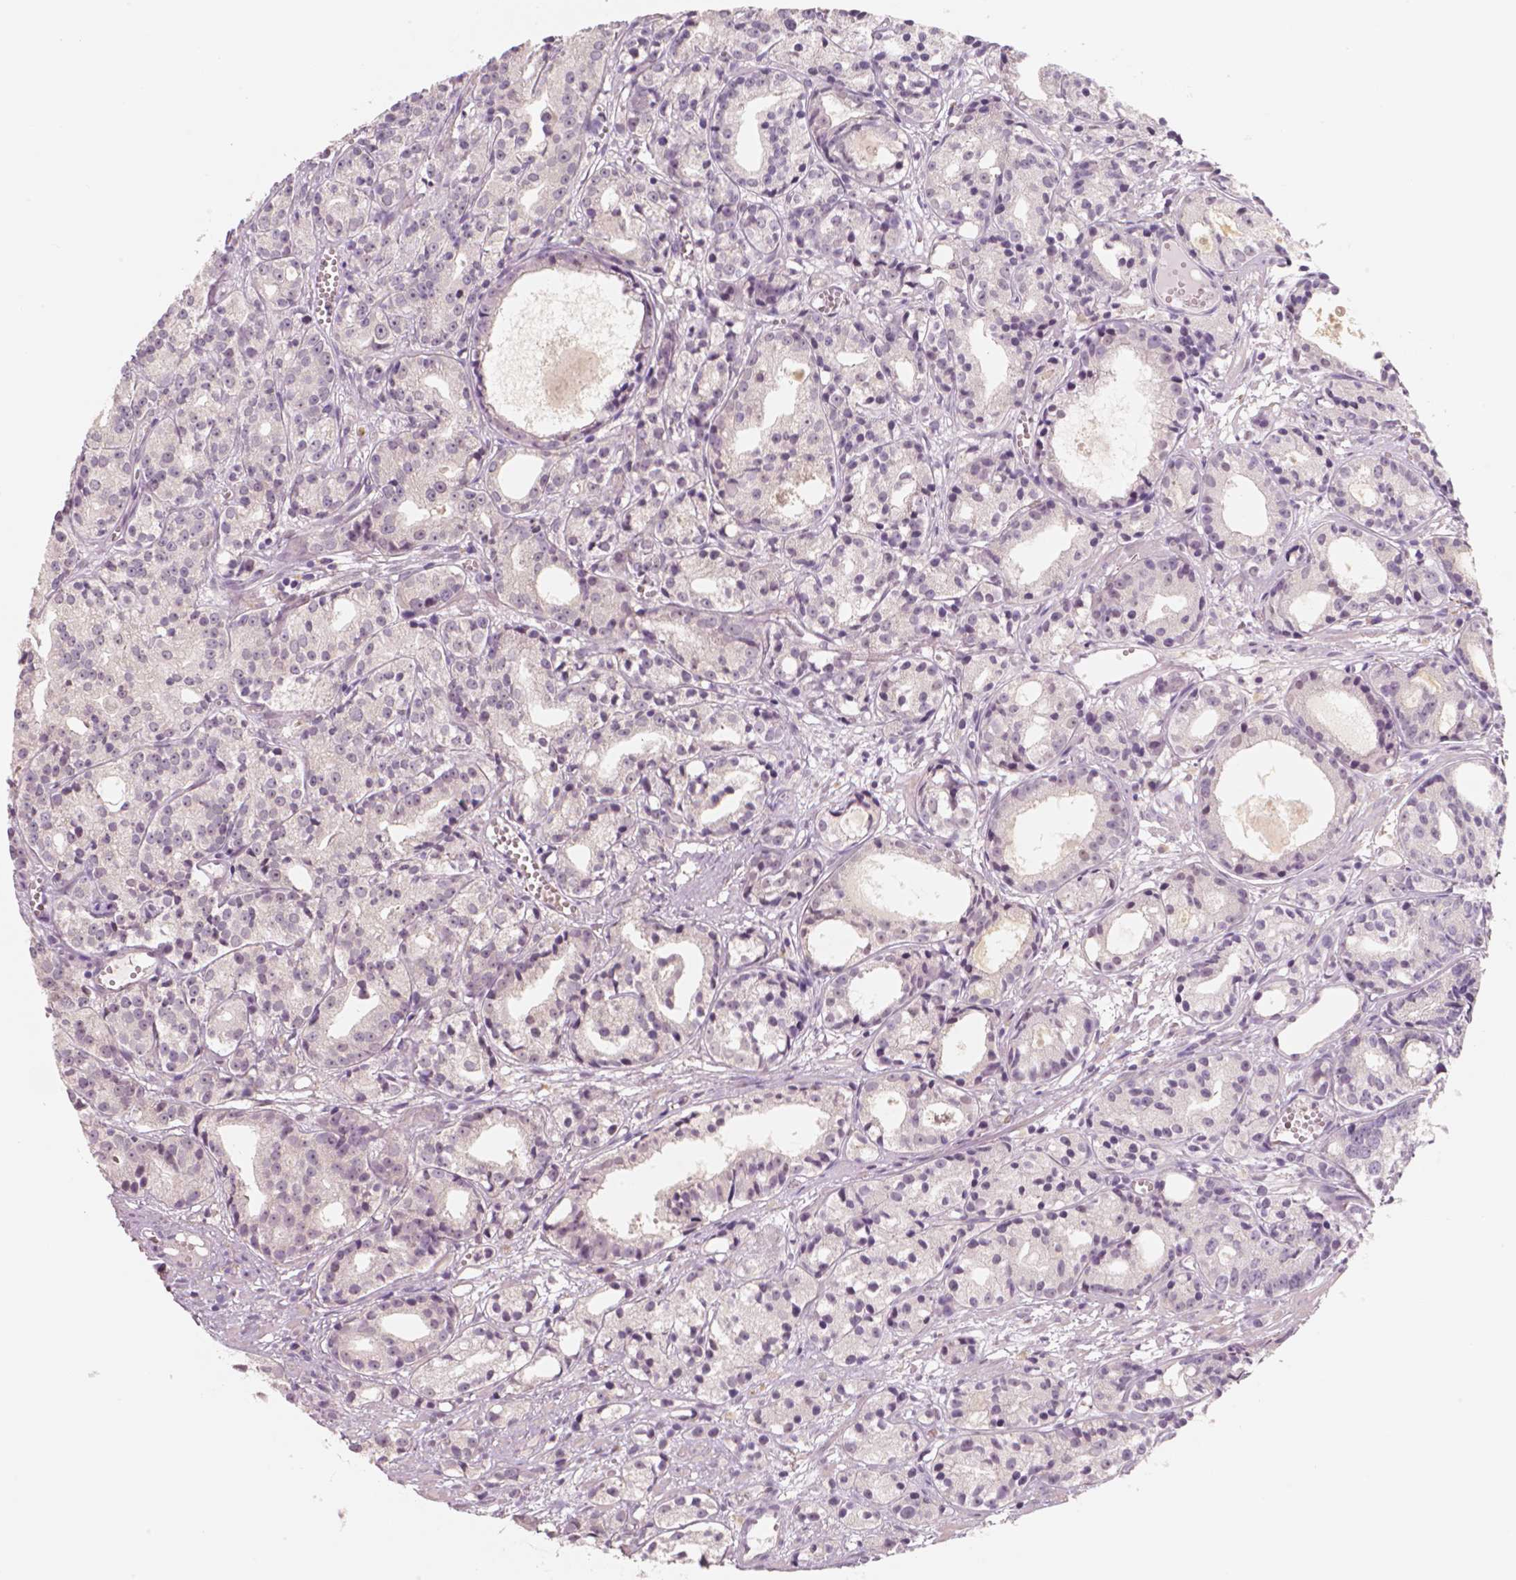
{"staining": {"intensity": "negative", "quantity": "none", "location": "none"}, "tissue": "prostate cancer", "cell_type": "Tumor cells", "image_type": "cancer", "snomed": [{"axis": "morphology", "description": "Adenocarcinoma, Medium grade"}, {"axis": "topography", "description": "Prostate"}], "caption": "Tumor cells show no significant protein positivity in prostate cancer (medium-grade adenocarcinoma).", "gene": "RNASE7", "patient": {"sex": "male", "age": 74}}